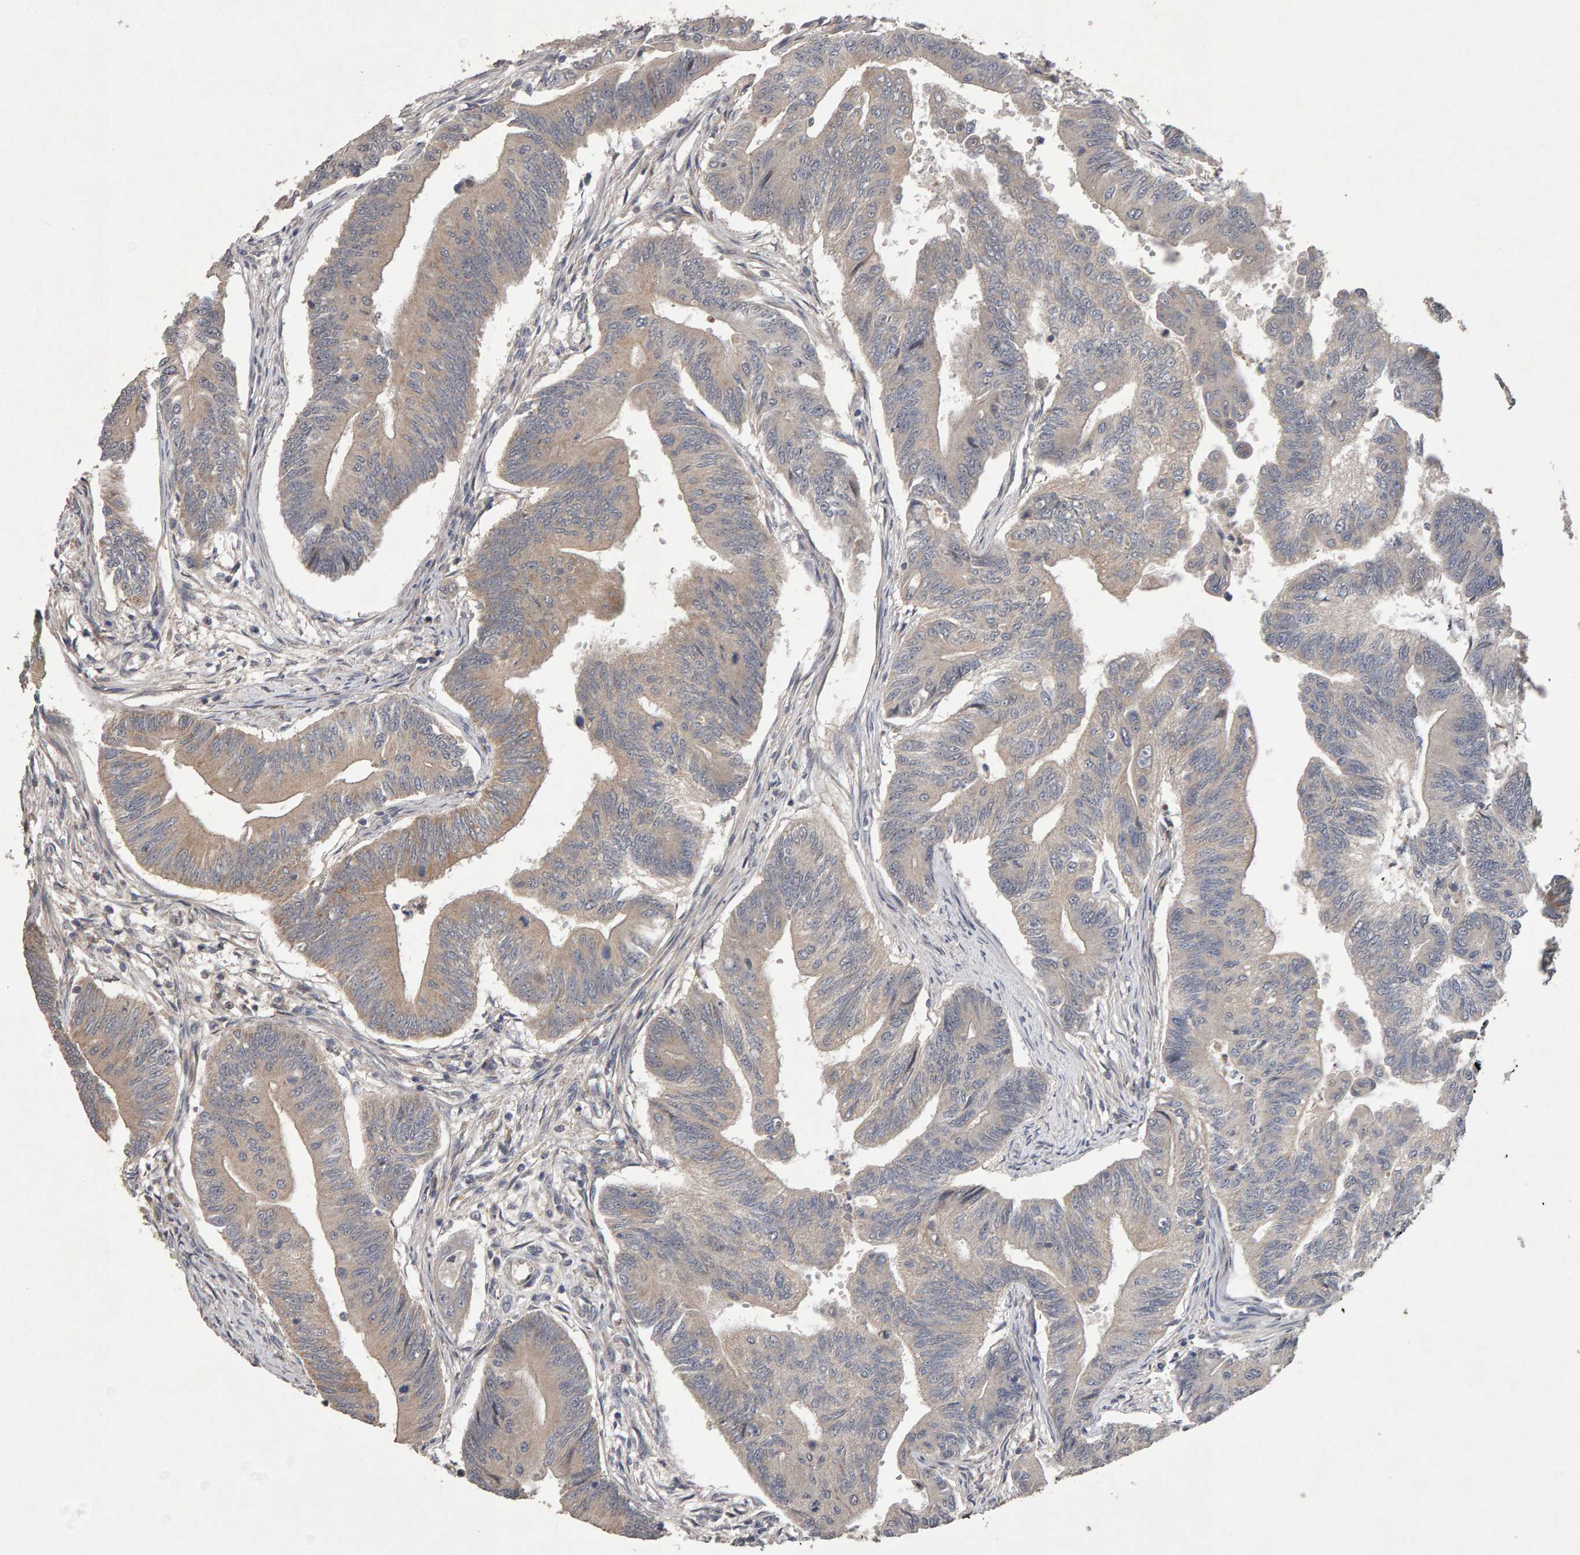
{"staining": {"intensity": "weak", "quantity": "25%-75%", "location": "cytoplasmic/membranous"}, "tissue": "colorectal cancer", "cell_type": "Tumor cells", "image_type": "cancer", "snomed": [{"axis": "morphology", "description": "Adenoma, NOS"}, {"axis": "morphology", "description": "Adenocarcinoma, NOS"}, {"axis": "topography", "description": "Colon"}], "caption": "Immunohistochemistry (IHC) histopathology image of neoplastic tissue: human colorectal cancer stained using IHC exhibits low levels of weak protein expression localized specifically in the cytoplasmic/membranous of tumor cells, appearing as a cytoplasmic/membranous brown color.", "gene": "COASY", "patient": {"sex": "male", "age": 79}}